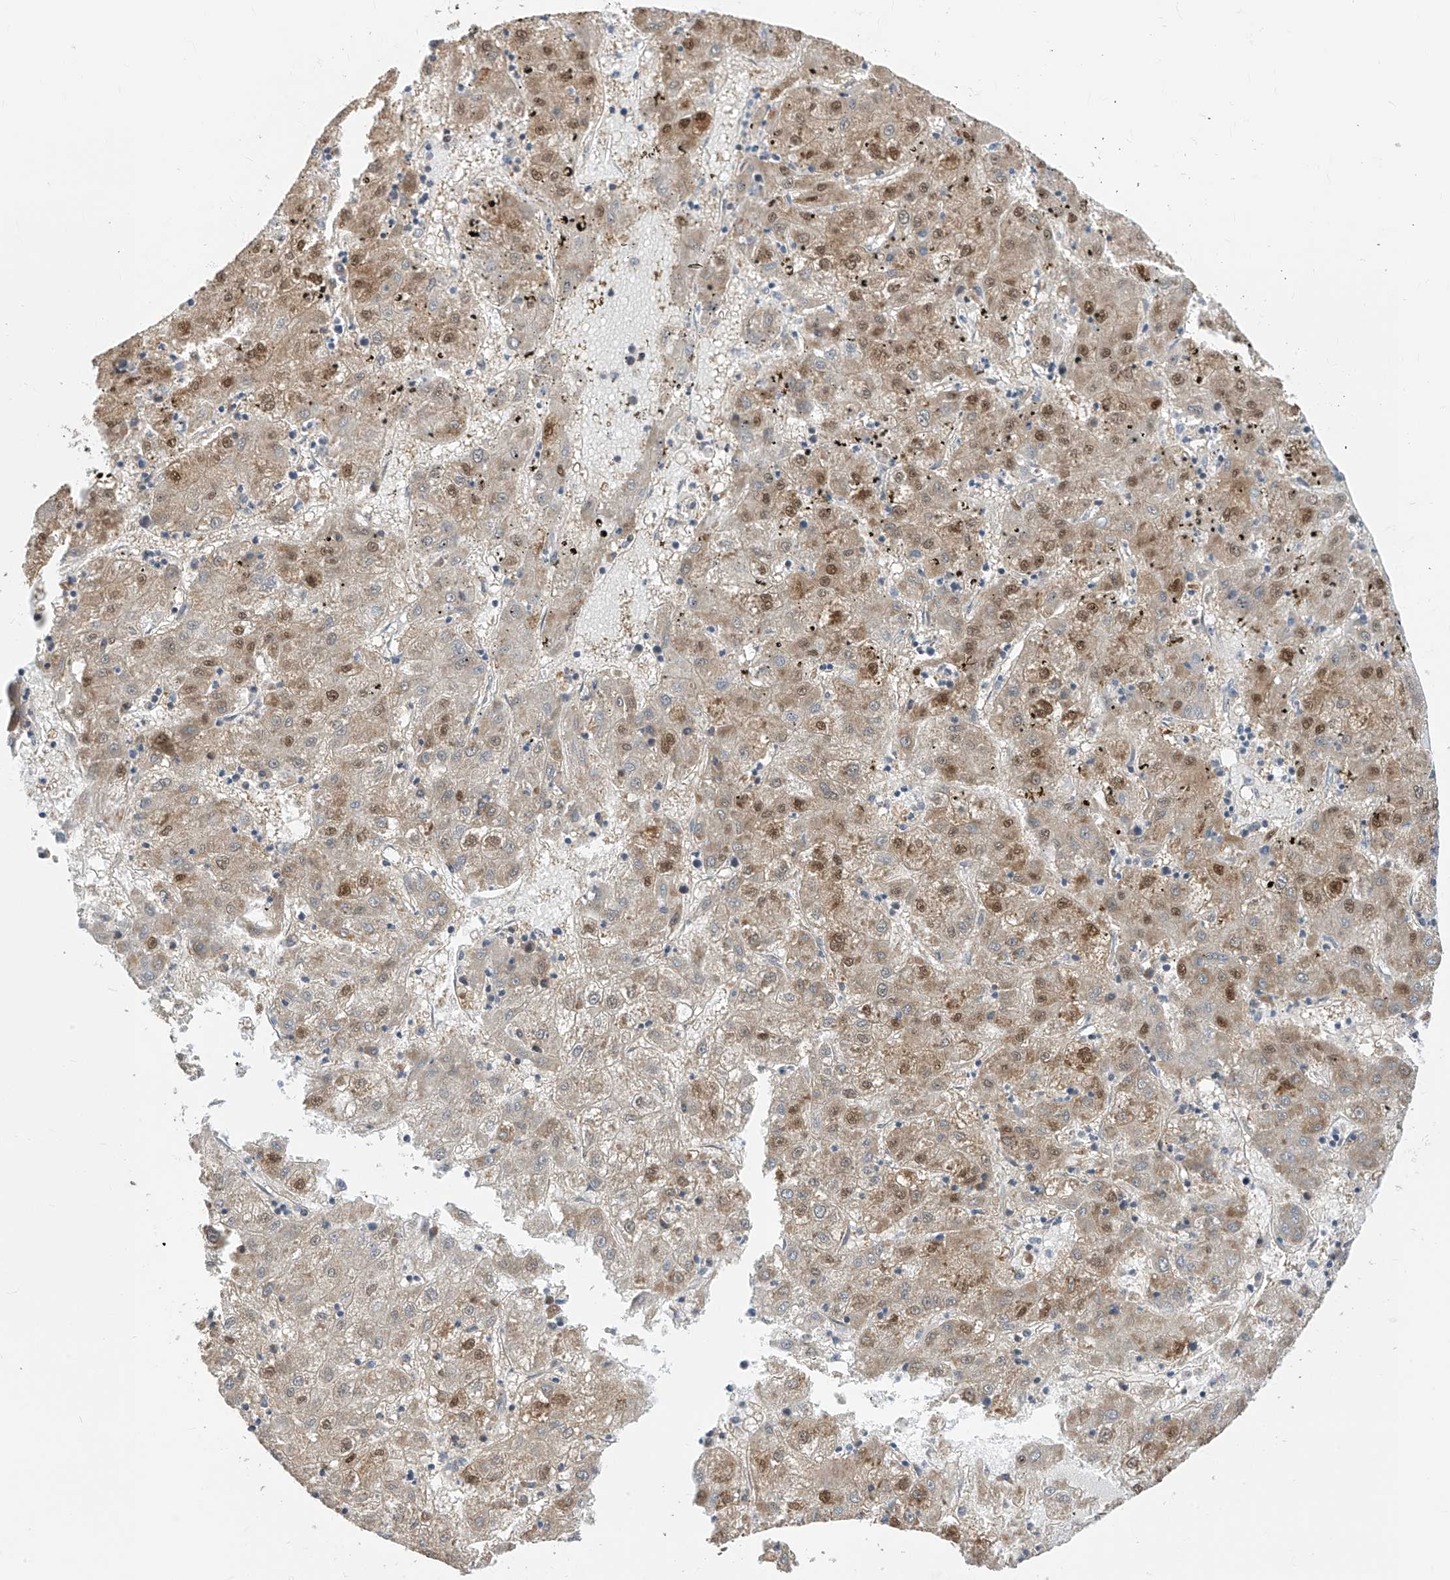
{"staining": {"intensity": "moderate", "quantity": ">75%", "location": "cytoplasmic/membranous,nuclear"}, "tissue": "liver cancer", "cell_type": "Tumor cells", "image_type": "cancer", "snomed": [{"axis": "morphology", "description": "Carcinoma, Hepatocellular, NOS"}, {"axis": "topography", "description": "Liver"}], "caption": "Immunohistochemistry (IHC) image of human liver cancer stained for a protein (brown), which demonstrates medium levels of moderate cytoplasmic/membranous and nuclear staining in about >75% of tumor cells.", "gene": "TTC38", "patient": {"sex": "male", "age": 72}}